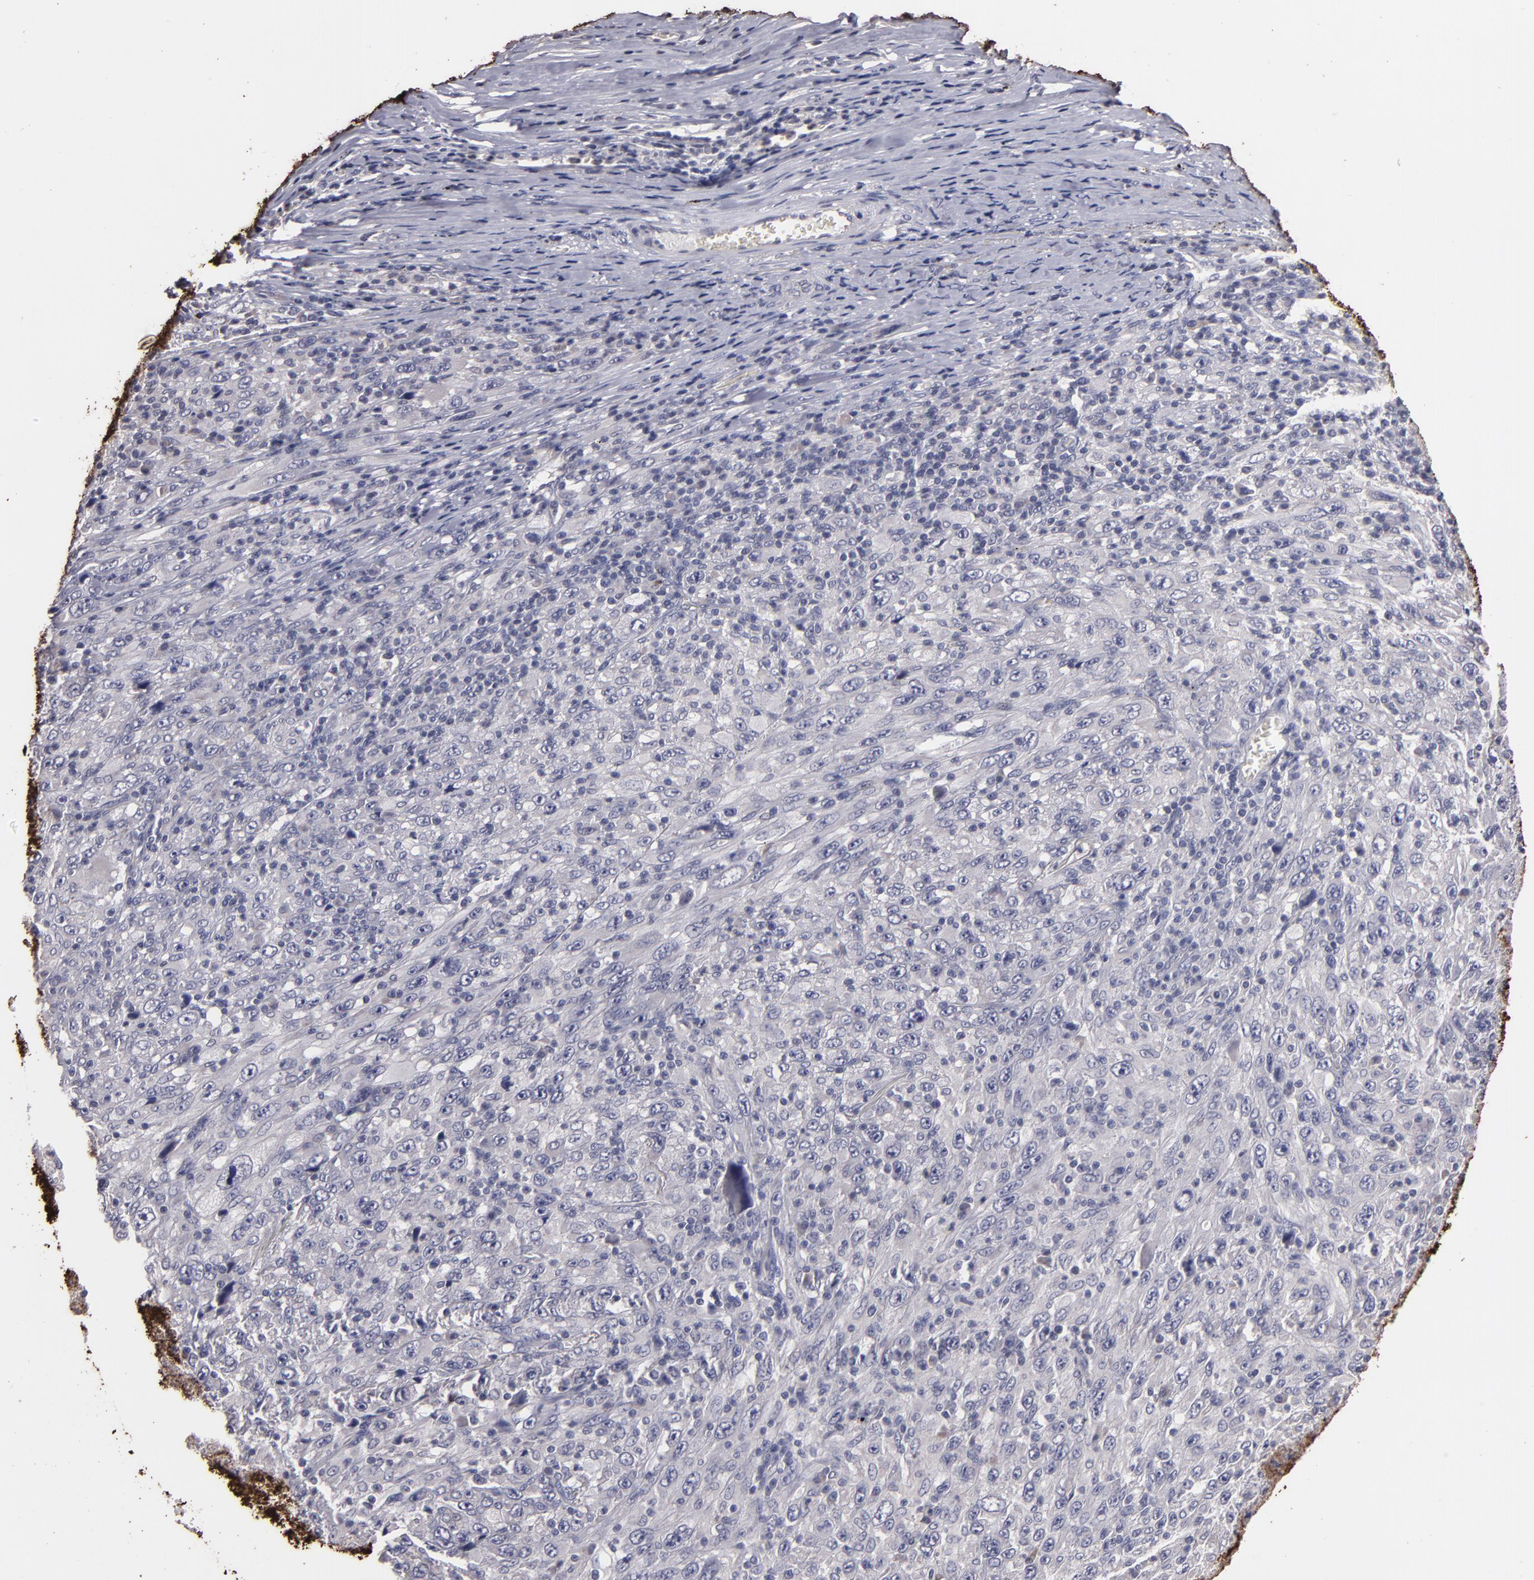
{"staining": {"intensity": "negative", "quantity": "none", "location": "none"}, "tissue": "melanoma", "cell_type": "Tumor cells", "image_type": "cancer", "snomed": [{"axis": "morphology", "description": "Malignant melanoma, Metastatic site"}, {"axis": "topography", "description": "Skin"}], "caption": "This image is of malignant melanoma (metastatic site) stained with immunohistochemistry to label a protein in brown with the nuclei are counter-stained blue. There is no expression in tumor cells.", "gene": "S100A1", "patient": {"sex": "female", "age": 56}}